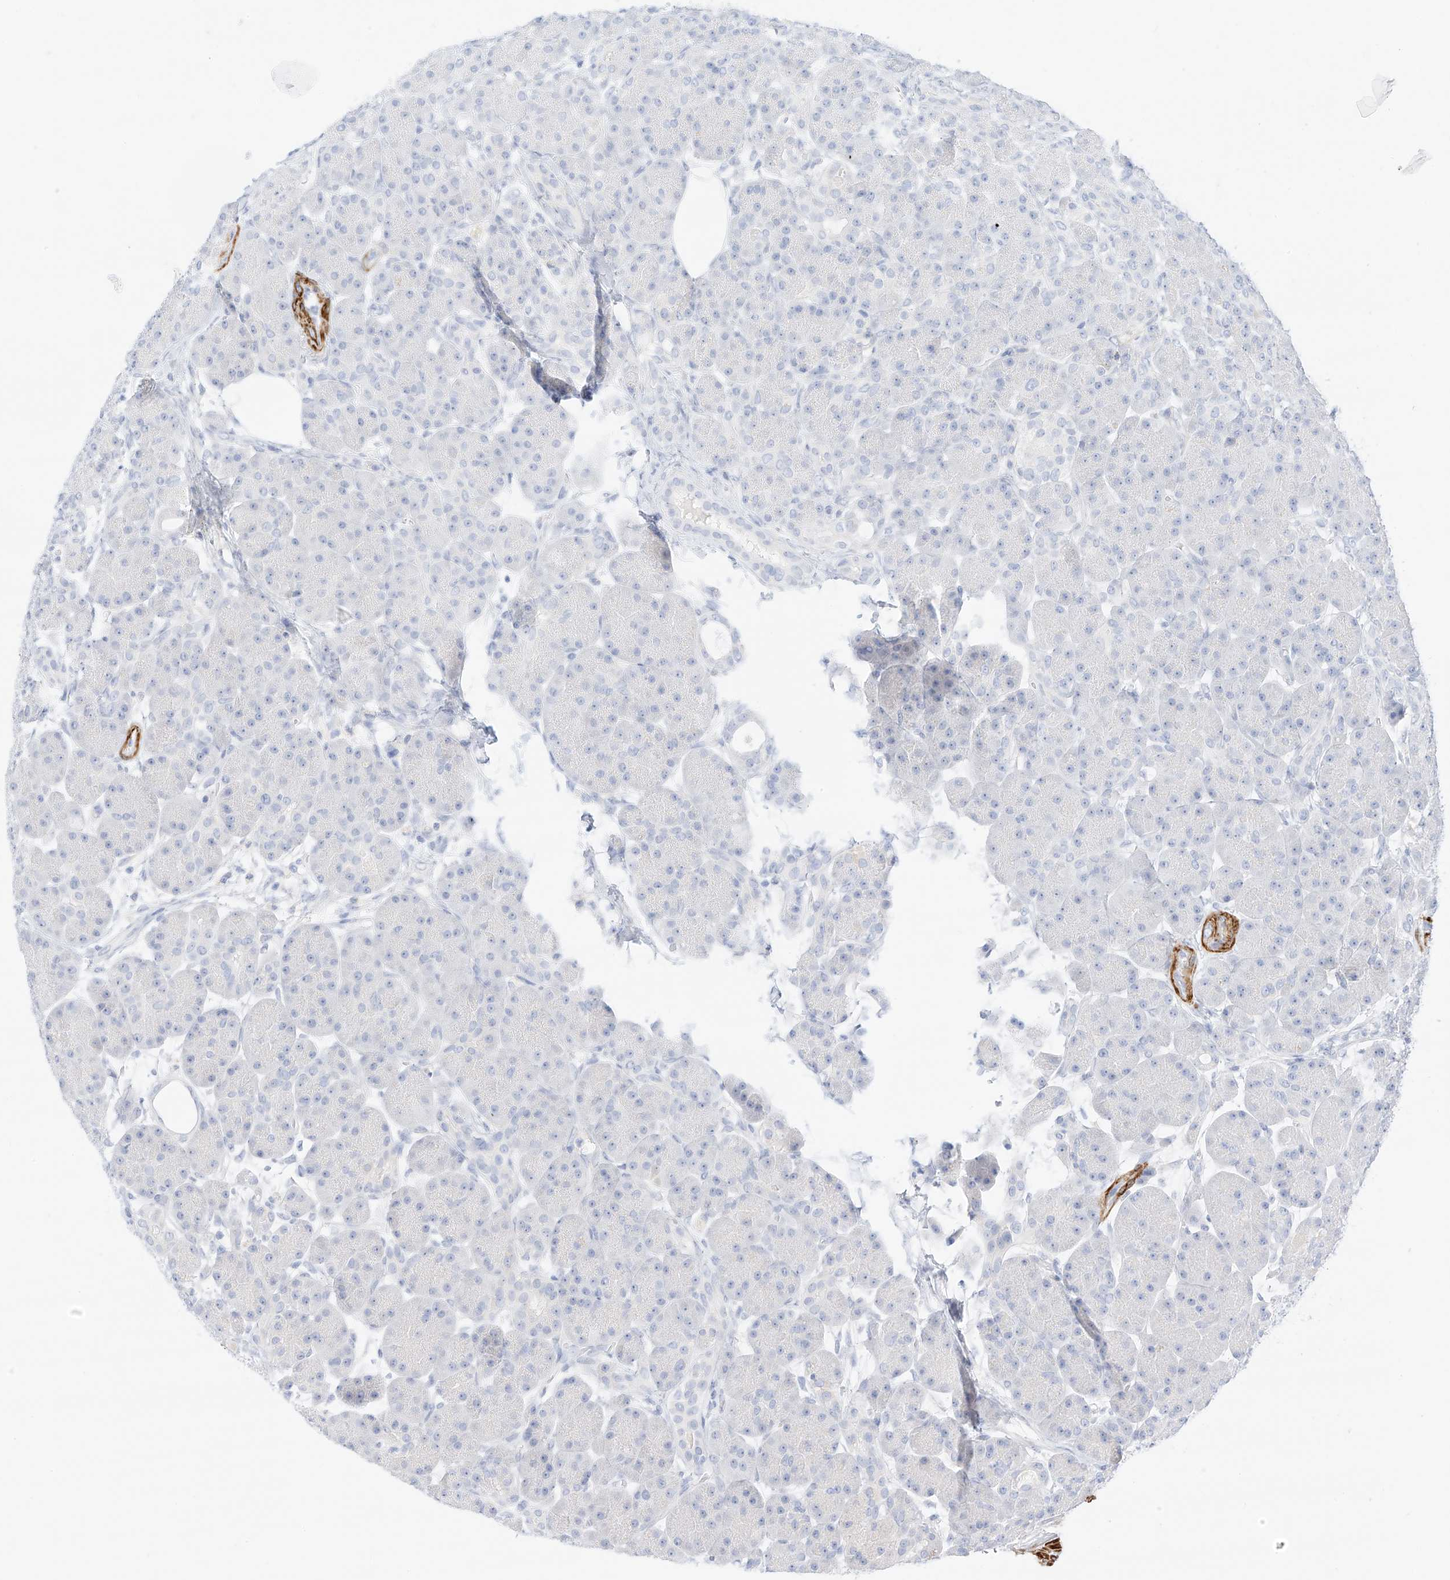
{"staining": {"intensity": "negative", "quantity": "none", "location": "none"}, "tissue": "pancreas", "cell_type": "Exocrine glandular cells", "image_type": "normal", "snomed": [{"axis": "morphology", "description": "Normal tissue, NOS"}, {"axis": "topography", "description": "Pancreas"}], "caption": "An IHC image of normal pancreas is shown. There is no staining in exocrine glandular cells of pancreas.", "gene": "ST3GAL5", "patient": {"sex": "male", "age": 63}}